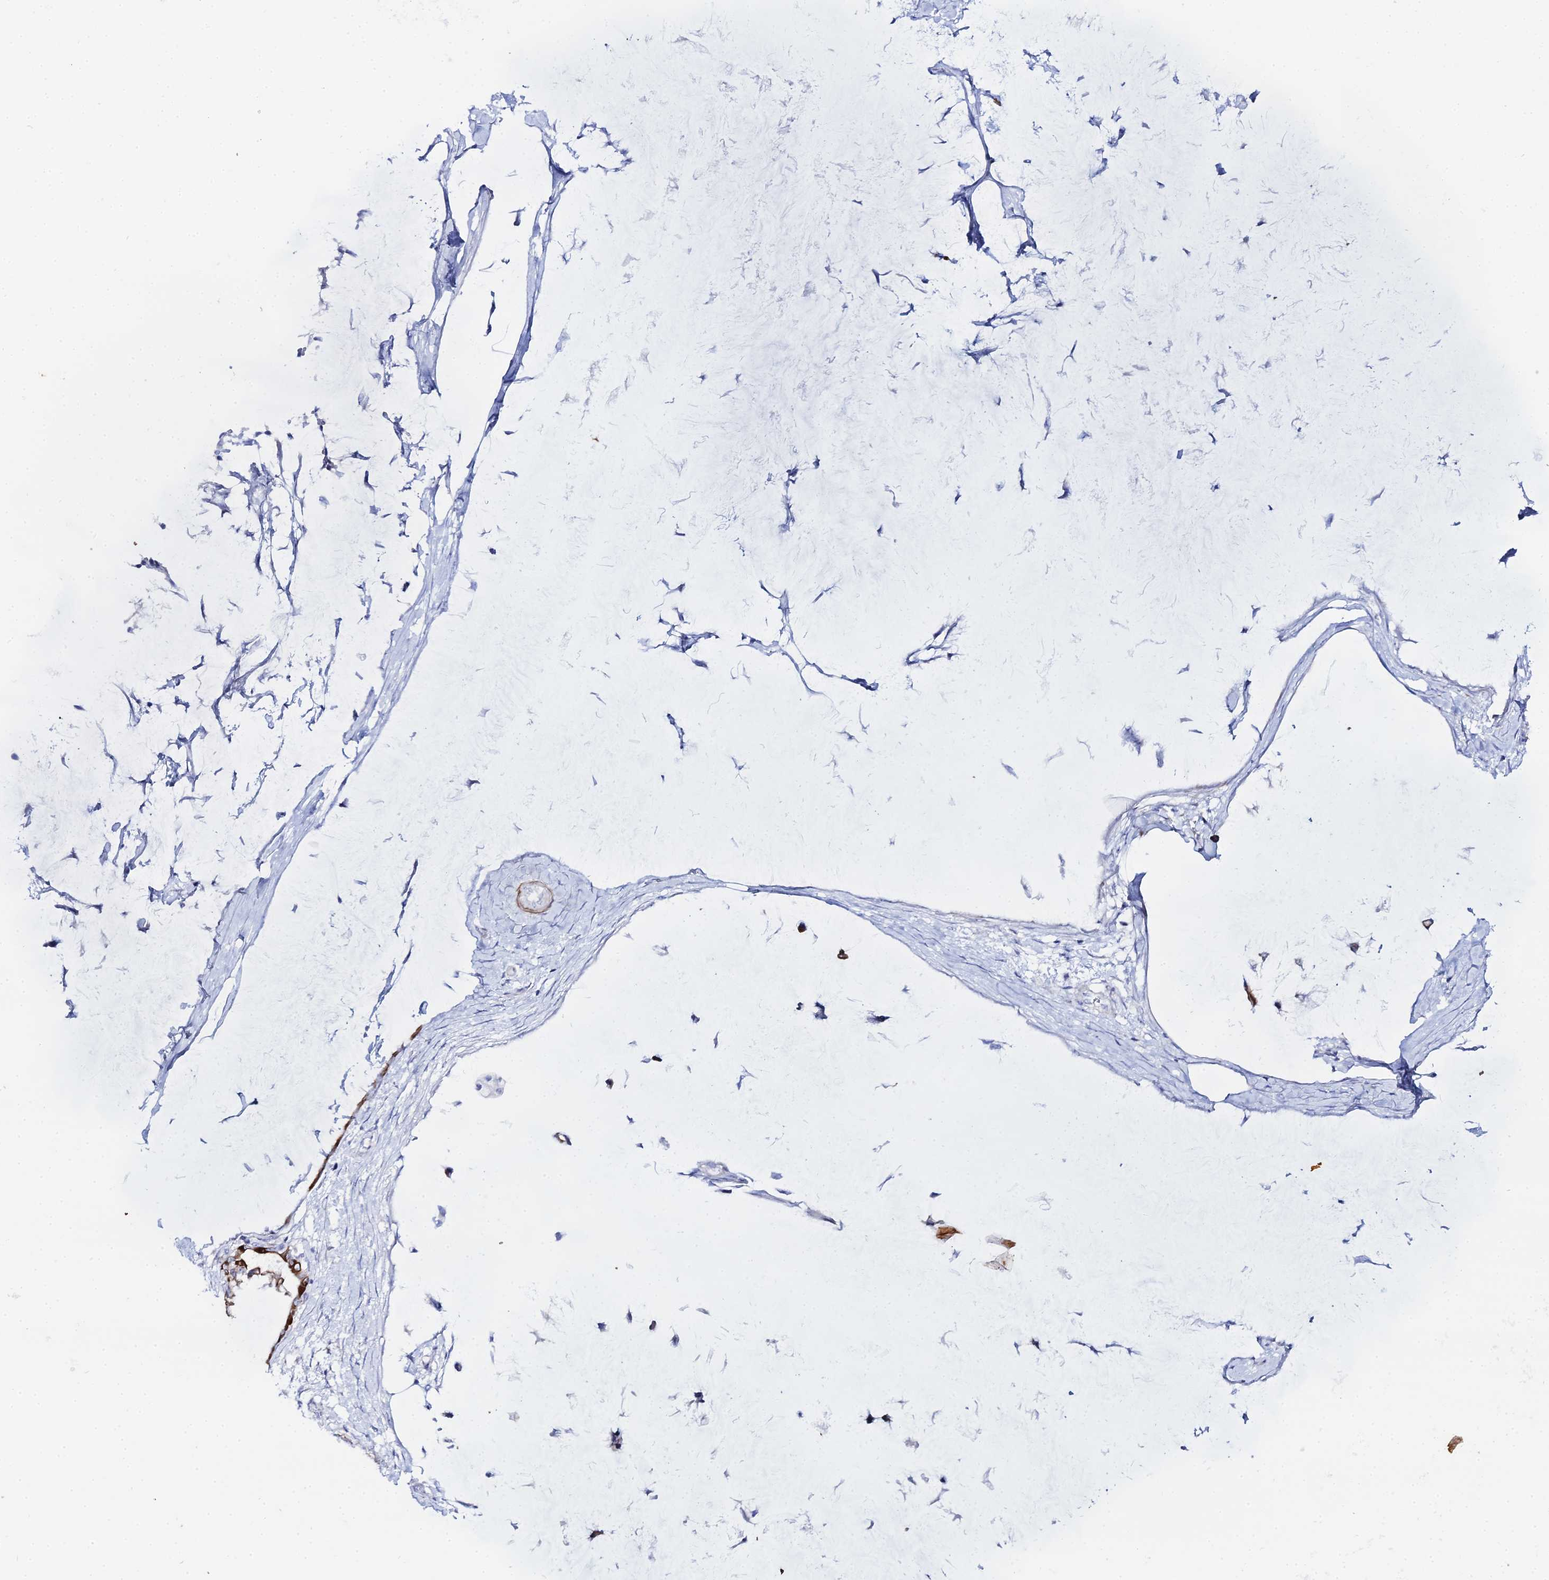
{"staining": {"intensity": "strong", "quantity": ">75%", "location": "cytoplasmic/membranous"}, "tissue": "ovarian cancer", "cell_type": "Tumor cells", "image_type": "cancer", "snomed": [{"axis": "morphology", "description": "Cystadenocarcinoma, mucinous, NOS"}, {"axis": "topography", "description": "Ovary"}], "caption": "Immunohistochemistry (IHC) staining of ovarian mucinous cystadenocarcinoma, which shows high levels of strong cytoplasmic/membranous positivity in about >75% of tumor cells indicating strong cytoplasmic/membranous protein expression. The staining was performed using DAB (3,3'-diaminobenzidine) (brown) for protein detection and nuclei were counterstained in hematoxylin (blue).", "gene": "DHX34", "patient": {"sex": "female", "age": 39}}